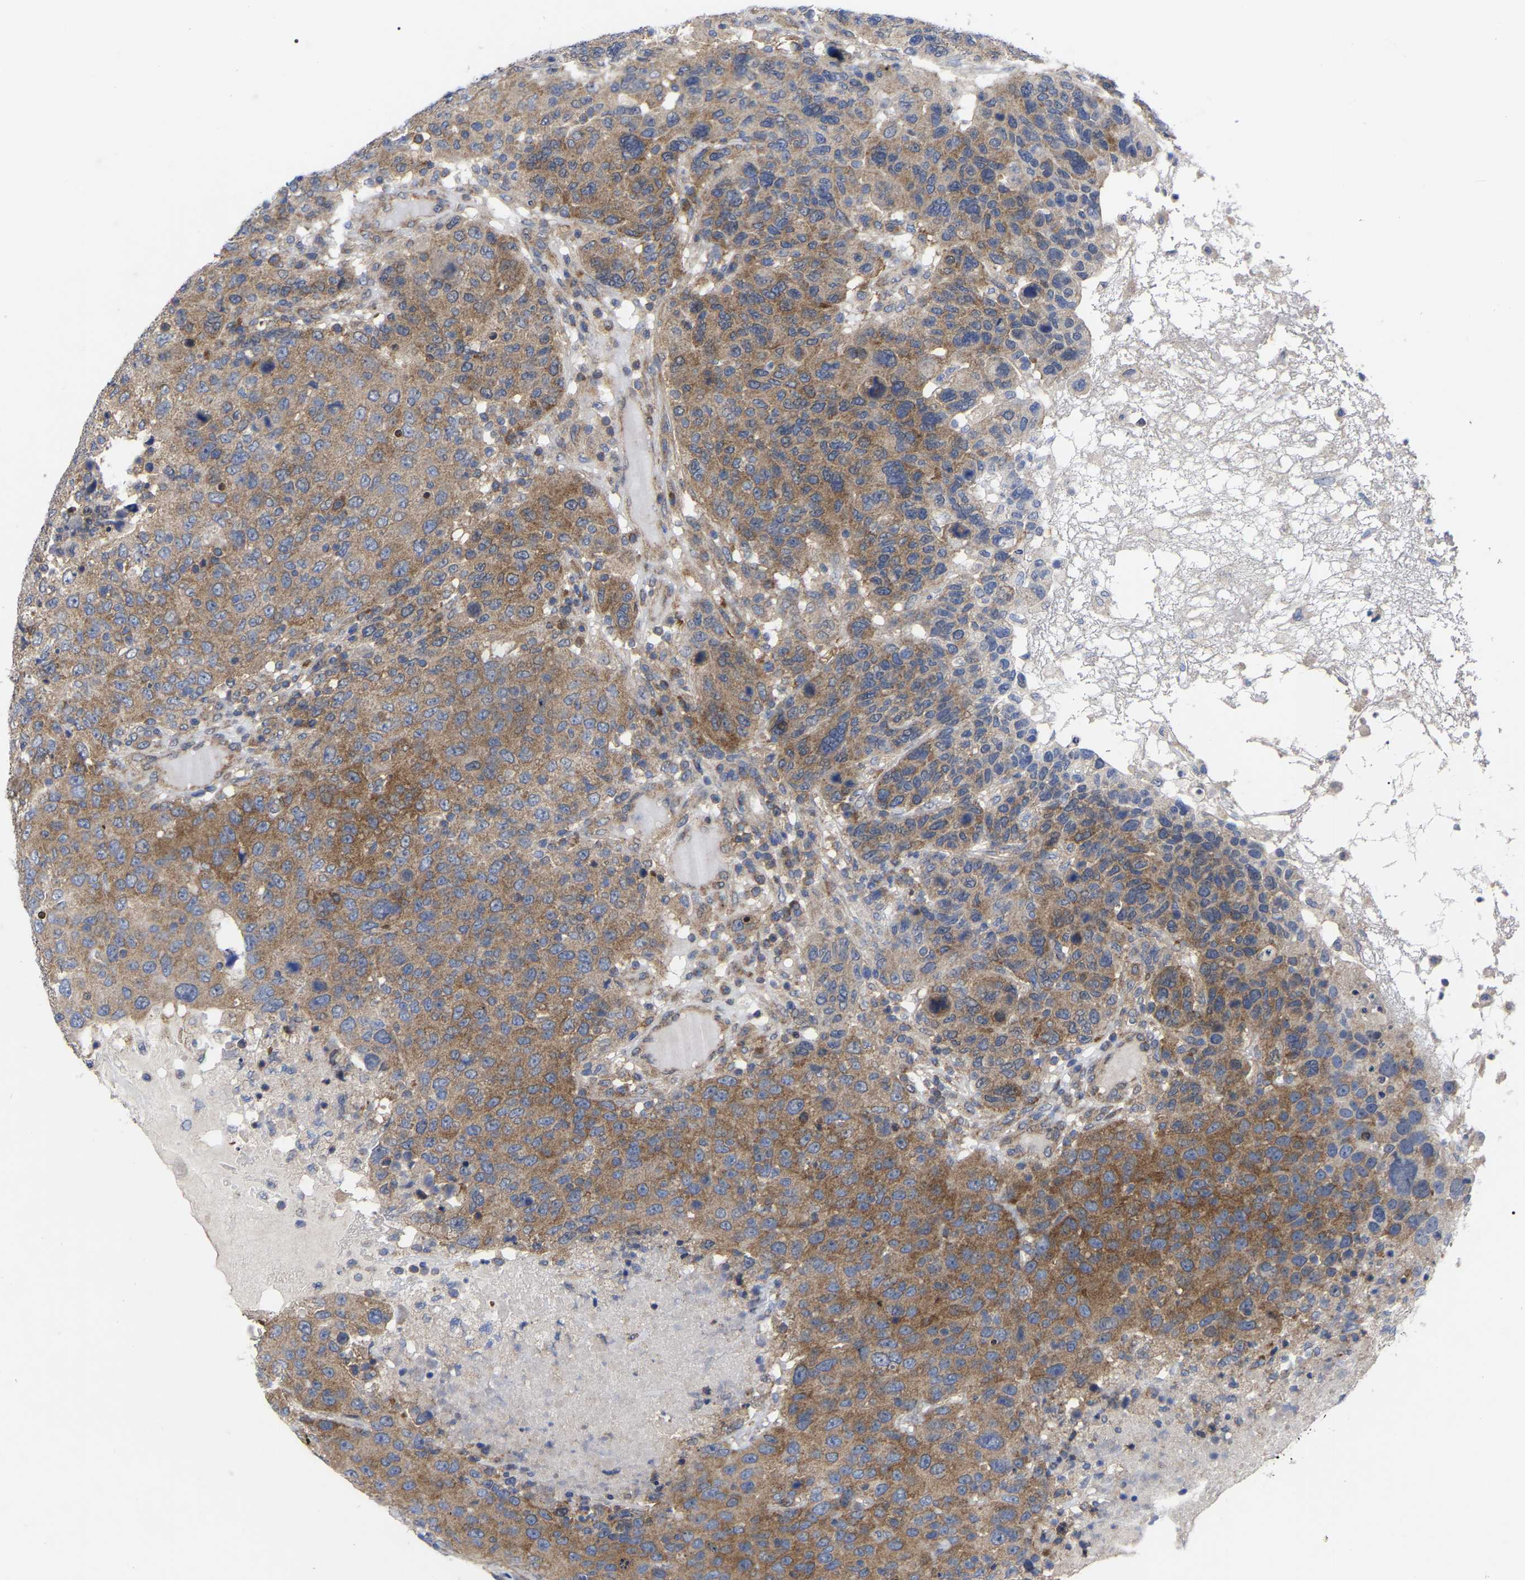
{"staining": {"intensity": "moderate", "quantity": ">75%", "location": "cytoplasmic/membranous"}, "tissue": "breast cancer", "cell_type": "Tumor cells", "image_type": "cancer", "snomed": [{"axis": "morphology", "description": "Duct carcinoma"}, {"axis": "topography", "description": "Breast"}], "caption": "A brown stain shows moderate cytoplasmic/membranous expression of a protein in breast infiltrating ductal carcinoma tumor cells. The staining is performed using DAB (3,3'-diaminobenzidine) brown chromogen to label protein expression. The nuclei are counter-stained blue using hematoxylin.", "gene": "TCP1", "patient": {"sex": "female", "age": 37}}